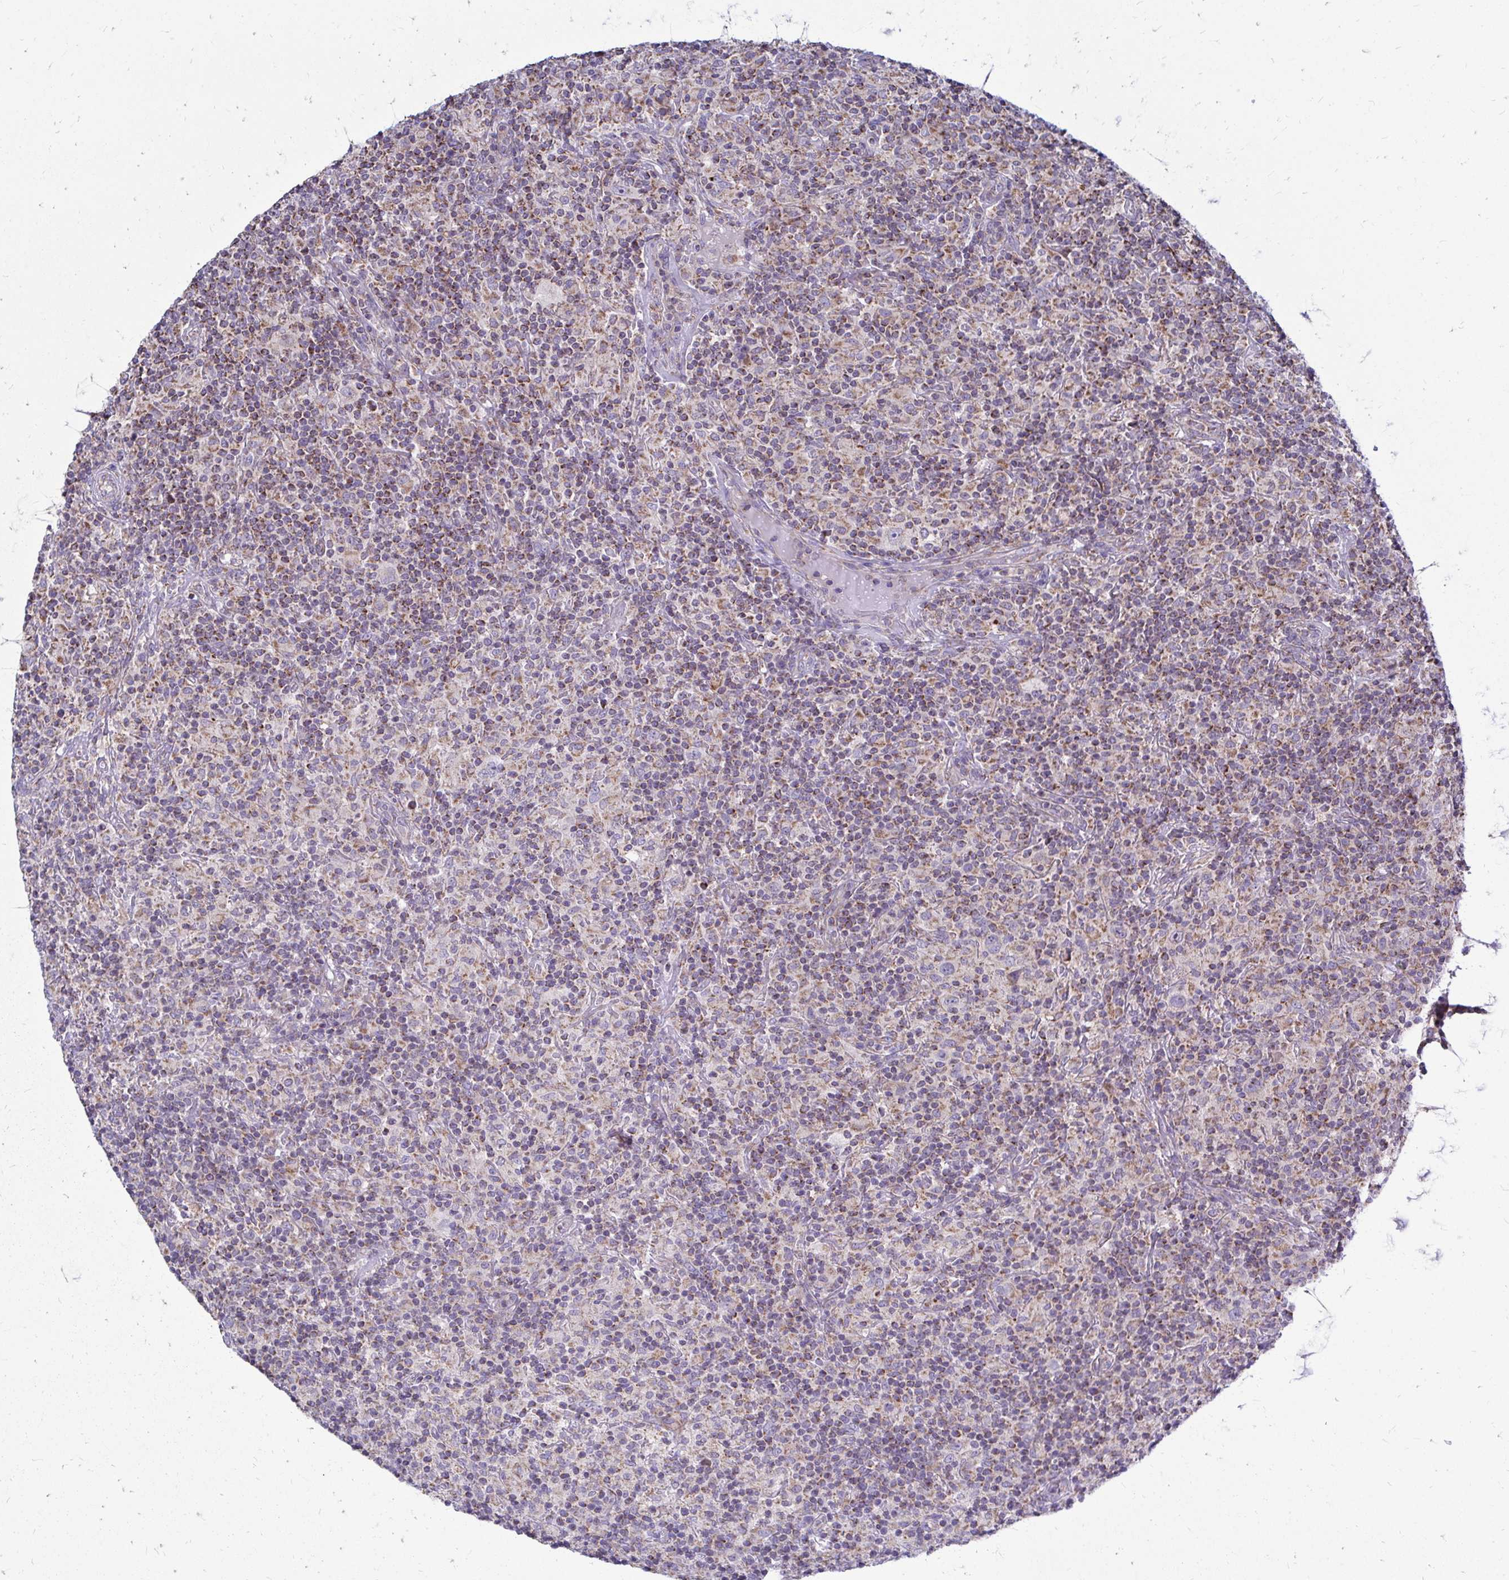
{"staining": {"intensity": "negative", "quantity": "none", "location": "none"}, "tissue": "lymphoma", "cell_type": "Tumor cells", "image_type": "cancer", "snomed": [{"axis": "morphology", "description": "Hodgkin's disease, NOS"}, {"axis": "topography", "description": "Lymph node"}], "caption": "A high-resolution image shows immunohistochemistry staining of Hodgkin's disease, which demonstrates no significant expression in tumor cells.", "gene": "OR10R2", "patient": {"sex": "male", "age": 70}}